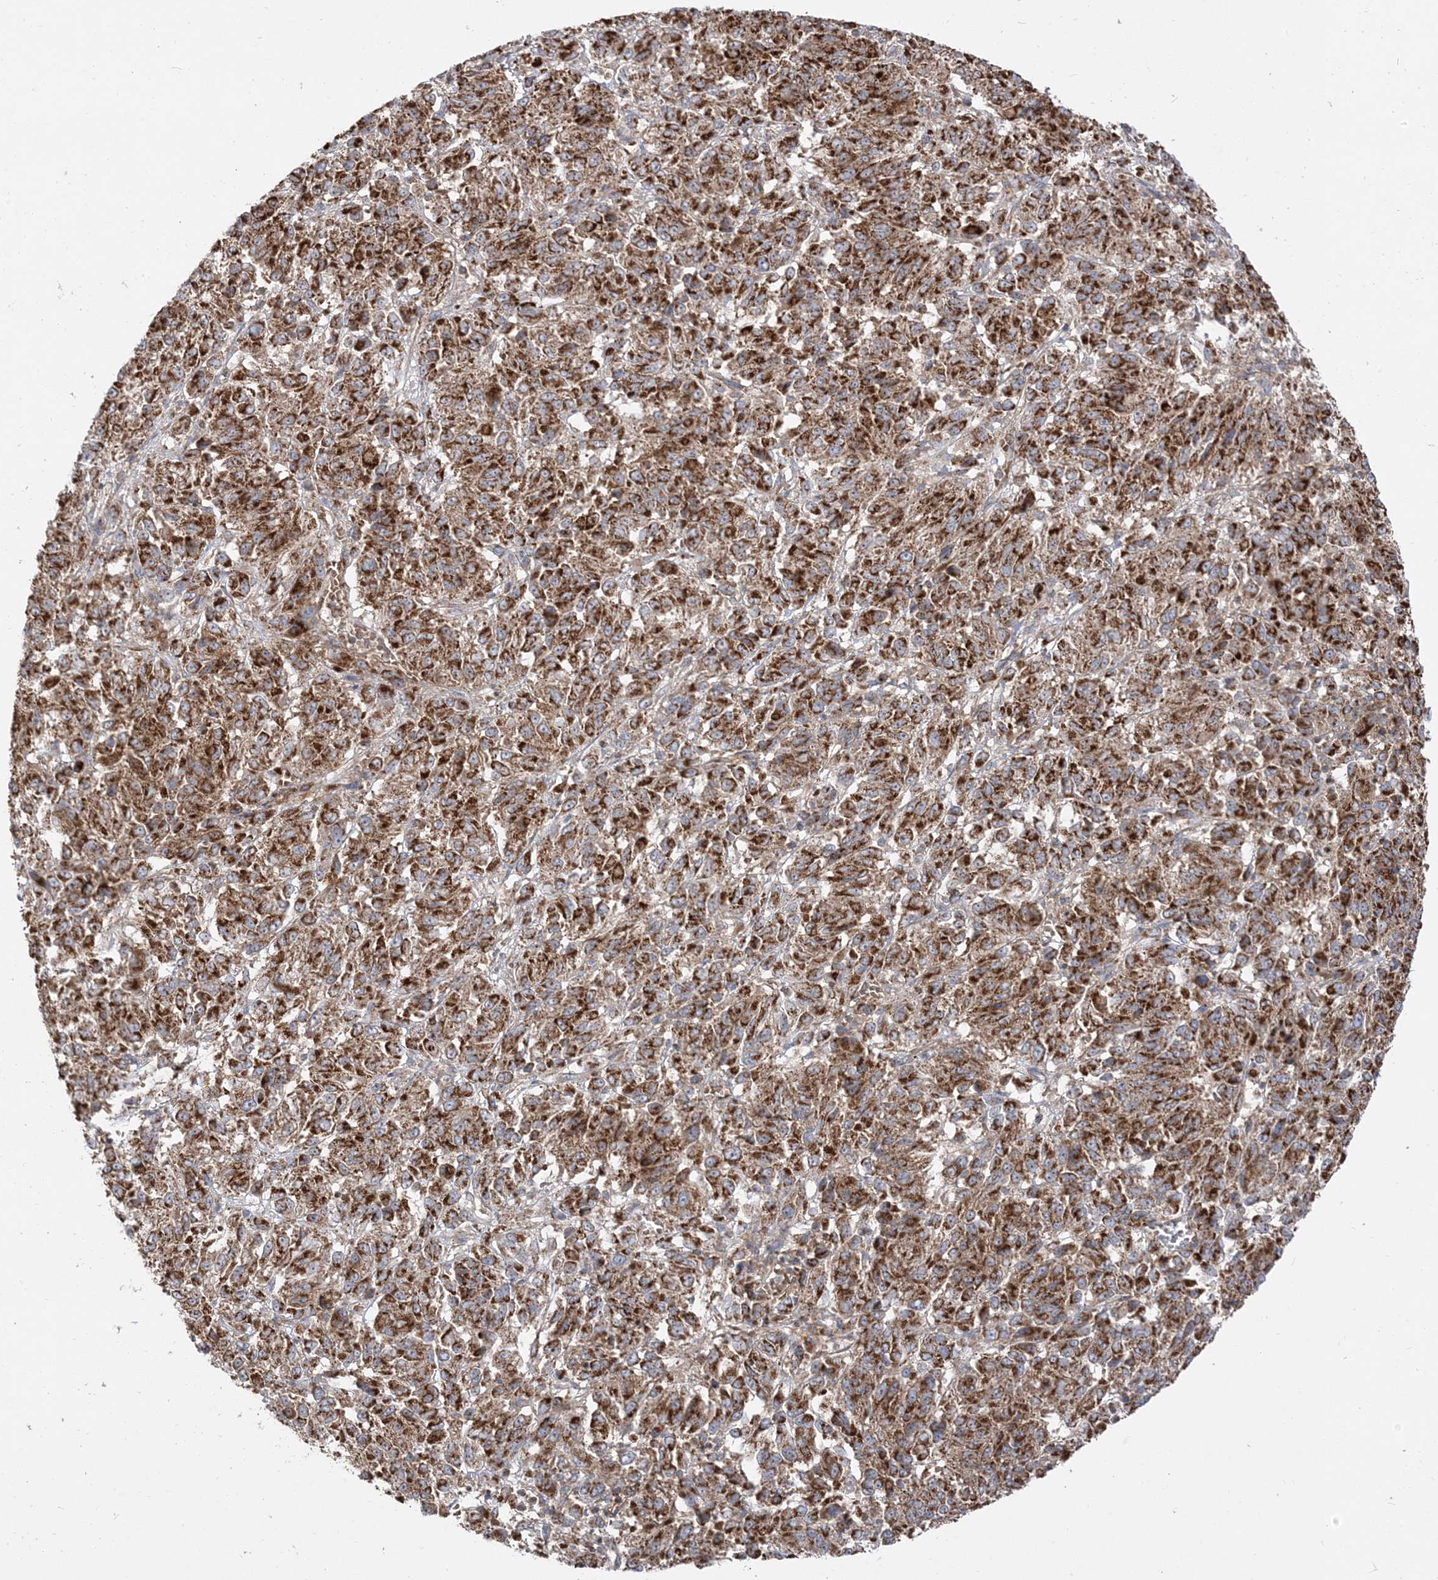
{"staining": {"intensity": "strong", "quantity": ">75%", "location": "cytoplasmic/membranous"}, "tissue": "melanoma", "cell_type": "Tumor cells", "image_type": "cancer", "snomed": [{"axis": "morphology", "description": "Malignant melanoma, Metastatic site"}, {"axis": "topography", "description": "Lung"}], "caption": "Melanoma stained with DAB (3,3'-diaminobenzidine) IHC displays high levels of strong cytoplasmic/membranous positivity in about >75% of tumor cells. (Brightfield microscopy of DAB IHC at high magnification).", "gene": "AARS2", "patient": {"sex": "male", "age": 64}}